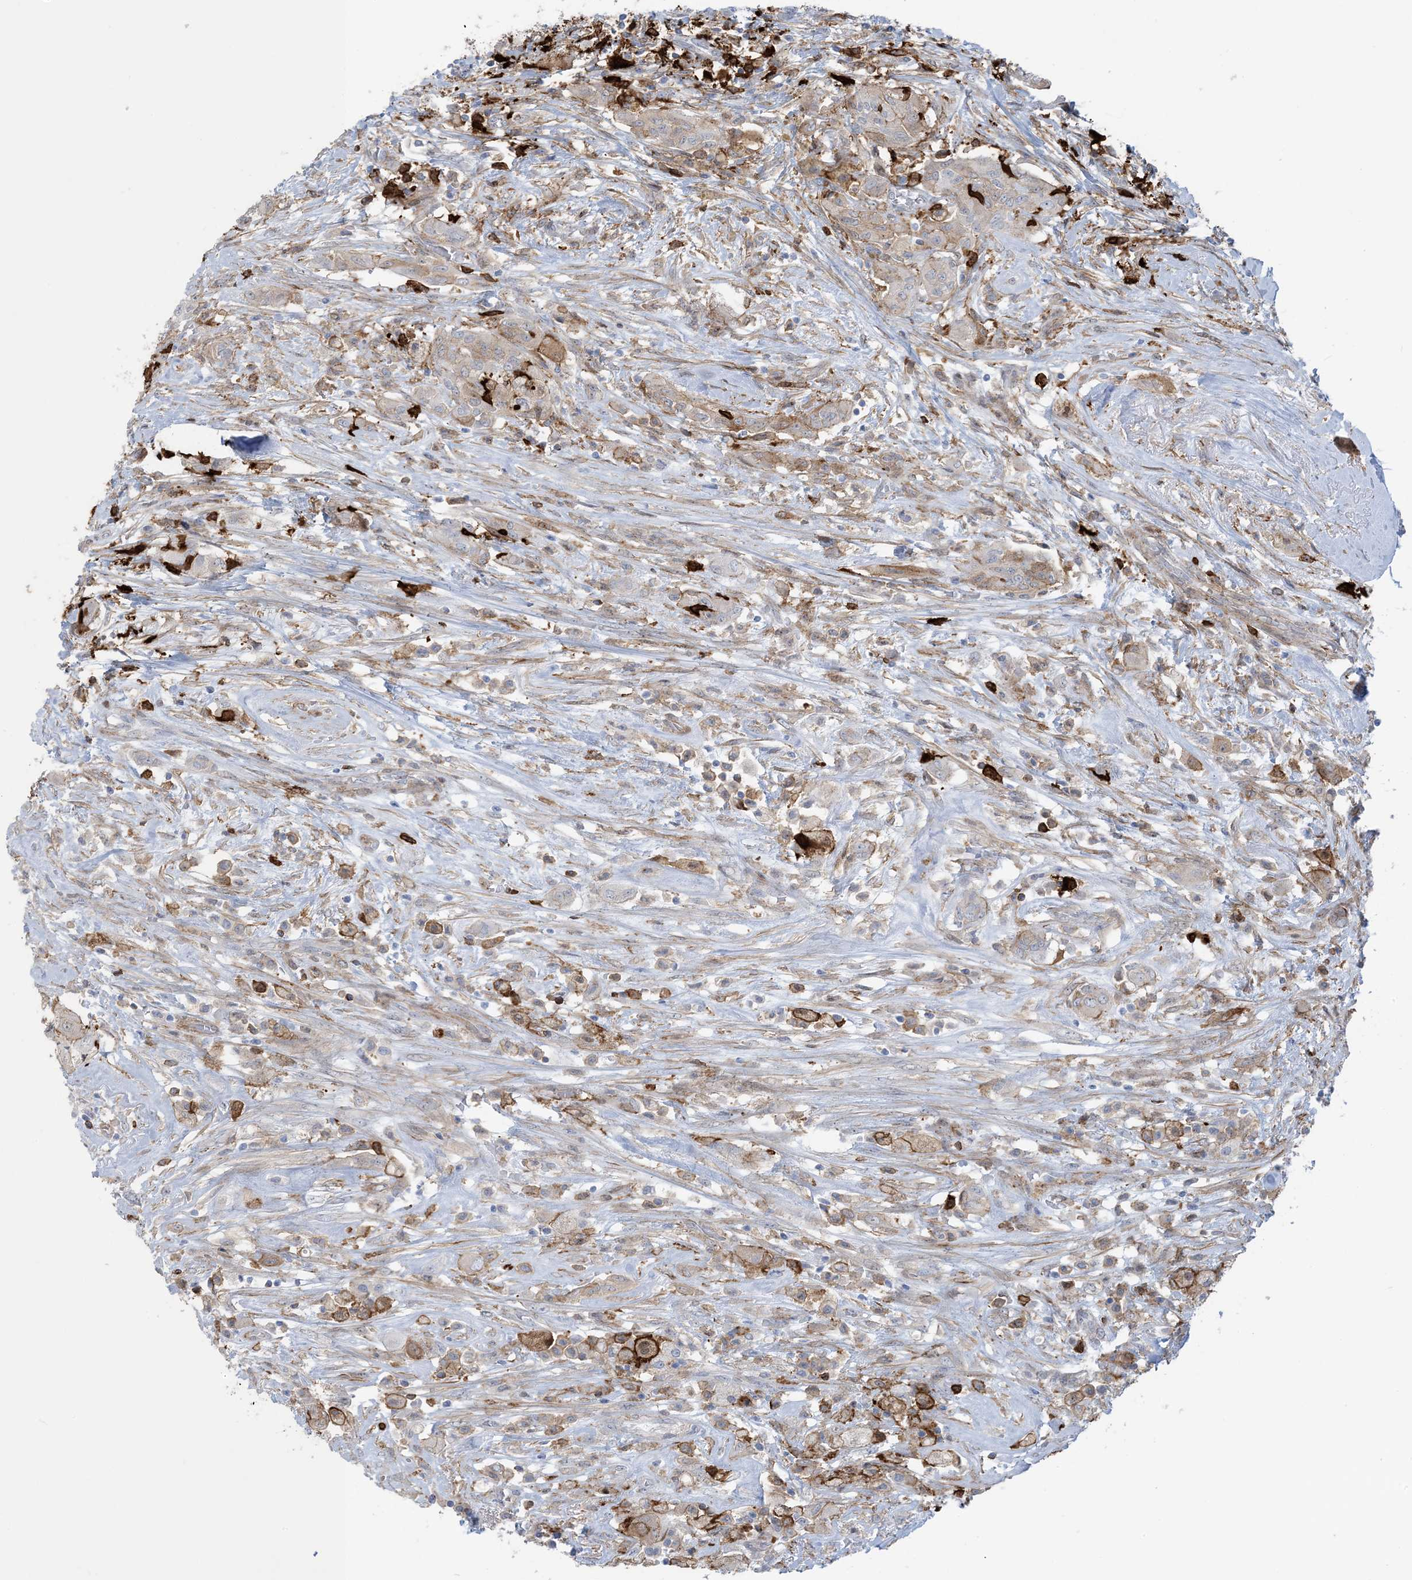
{"staining": {"intensity": "moderate", "quantity": "25%-75%", "location": "cytoplasmic/membranous"}, "tissue": "thyroid cancer", "cell_type": "Tumor cells", "image_type": "cancer", "snomed": [{"axis": "morphology", "description": "Papillary adenocarcinoma, NOS"}, {"axis": "topography", "description": "Thyroid gland"}], "caption": "Brown immunohistochemical staining in papillary adenocarcinoma (thyroid) displays moderate cytoplasmic/membranous positivity in approximately 25%-75% of tumor cells.", "gene": "ICMT", "patient": {"sex": "female", "age": 59}}